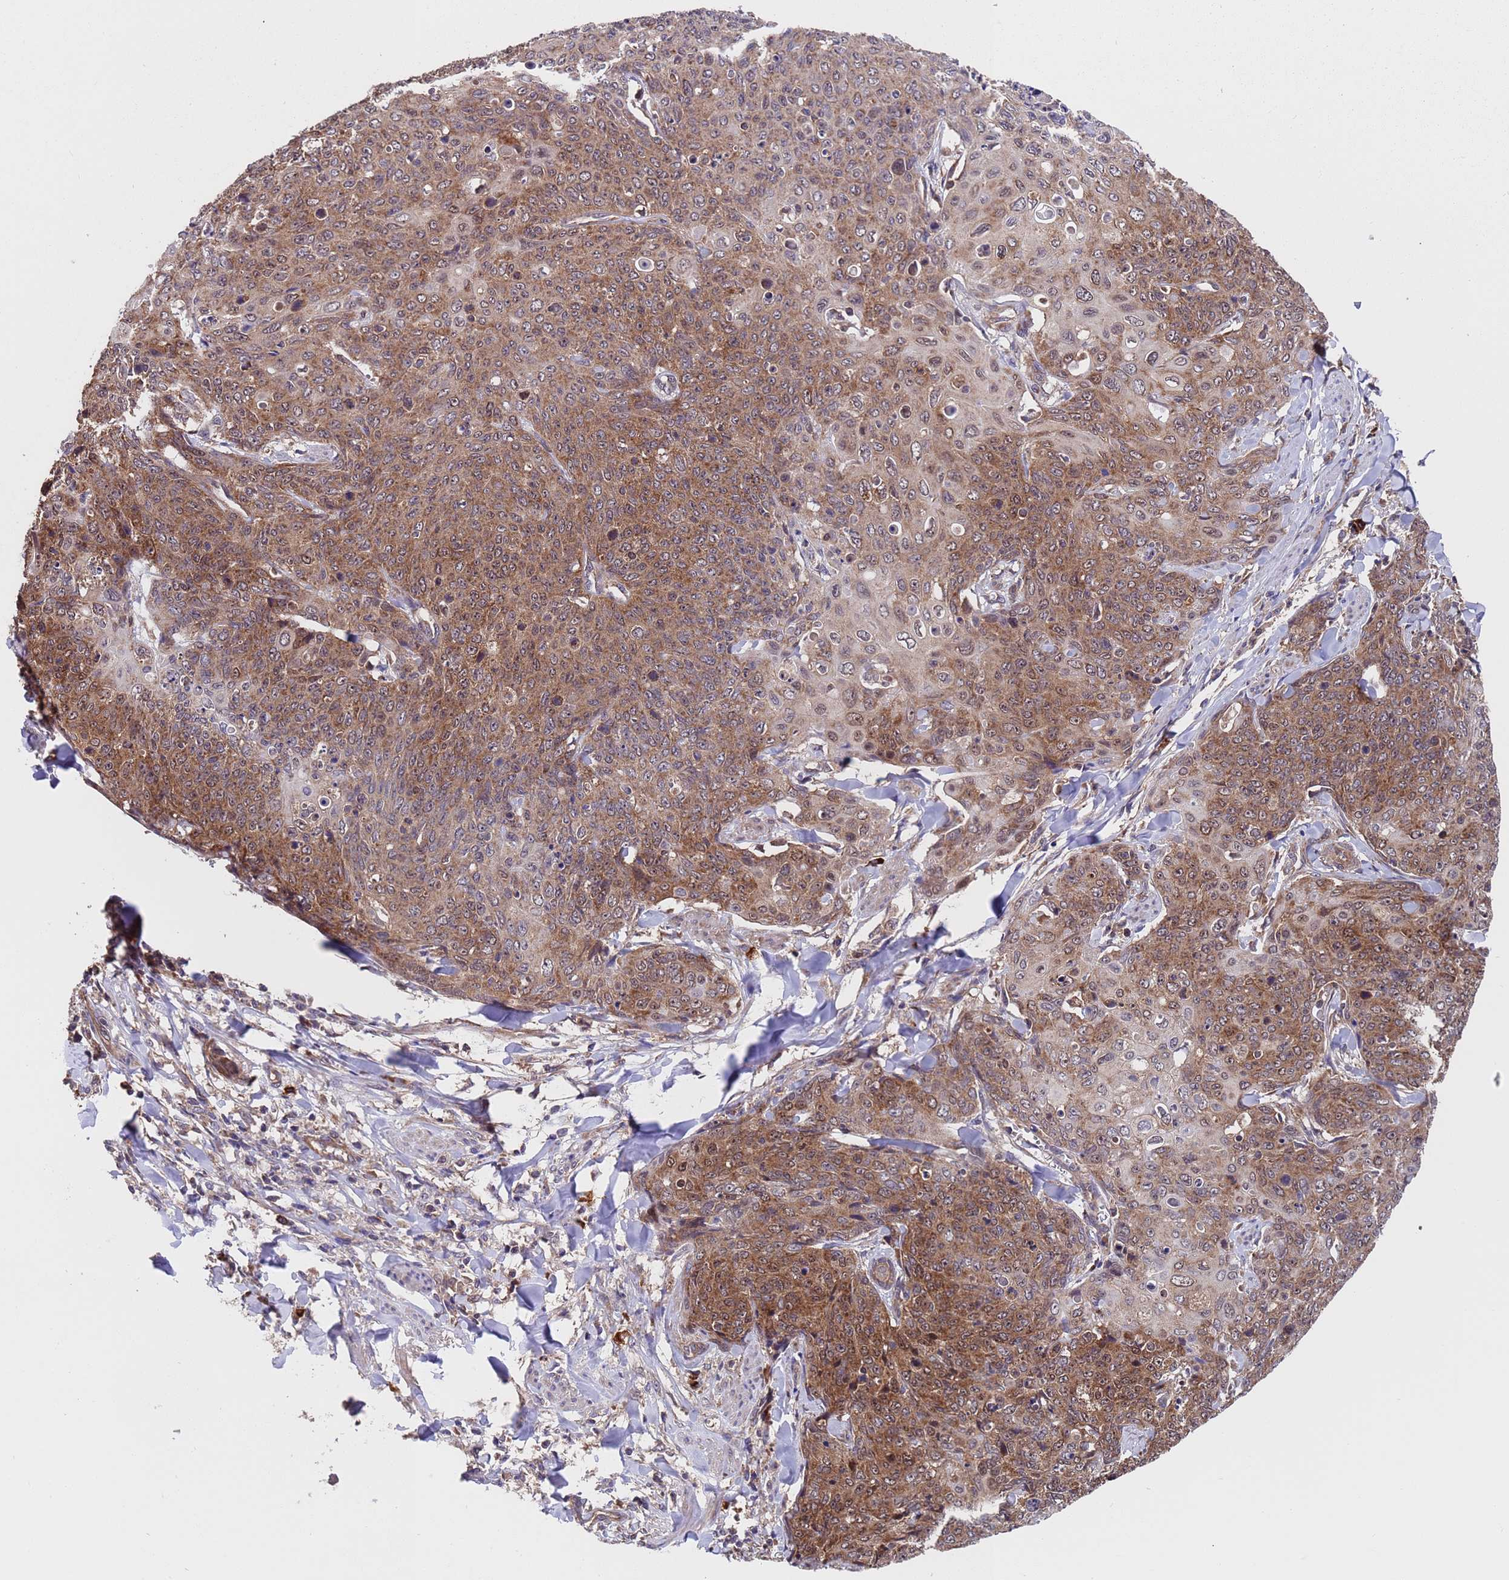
{"staining": {"intensity": "moderate", "quantity": ">75%", "location": "cytoplasmic/membranous"}, "tissue": "skin cancer", "cell_type": "Tumor cells", "image_type": "cancer", "snomed": [{"axis": "morphology", "description": "Squamous cell carcinoma, NOS"}, {"axis": "topography", "description": "Skin"}, {"axis": "topography", "description": "Vulva"}], "caption": "DAB immunohistochemical staining of skin squamous cell carcinoma displays moderate cytoplasmic/membranous protein staining in approximately >75% of tumor cells.", "gene": "TSR3", "patient": {"sex": "female", "age": 85}}